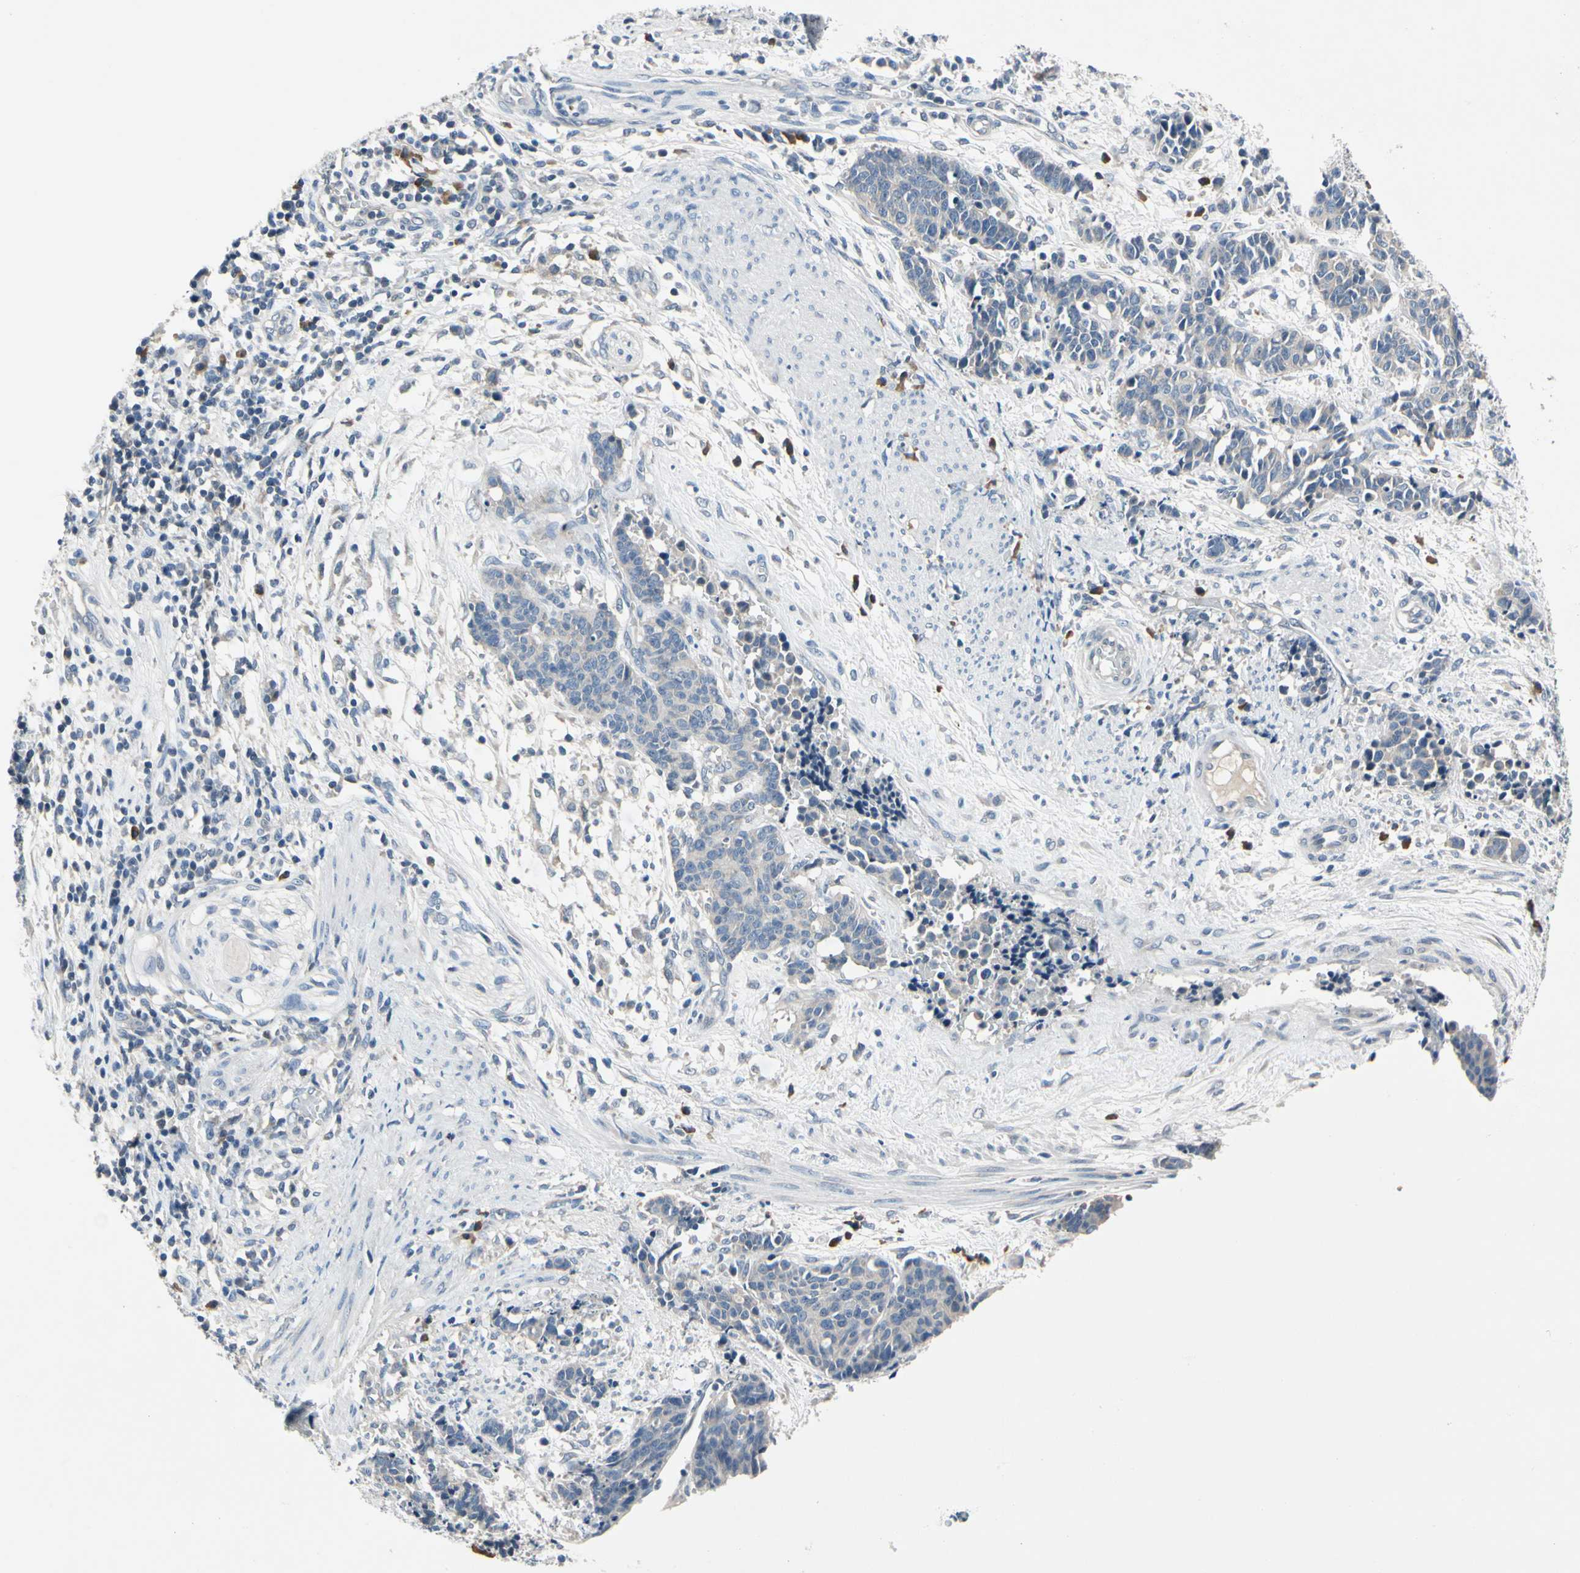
{"staining": {"intensity": "negative", "quantity": "none", "location": "none"}, "tissue": "cervical cancer", "cell_type": "Tumor cells", "image_type": "cancer", "snomed": [{"axis": "morphology", "description": "Squamous cell carcinoma, NOS"}, {"axis": "topography", "description": "Cervix"}], "caption": "High power microscopy micrograph of an immunohistochemistry (IHC) image of squamous cell carcinoma (cervical), revealing no significant positivity in tumor cells.", "gene": "SELENOK", "patient": {"sex": "female", "age": 35}}